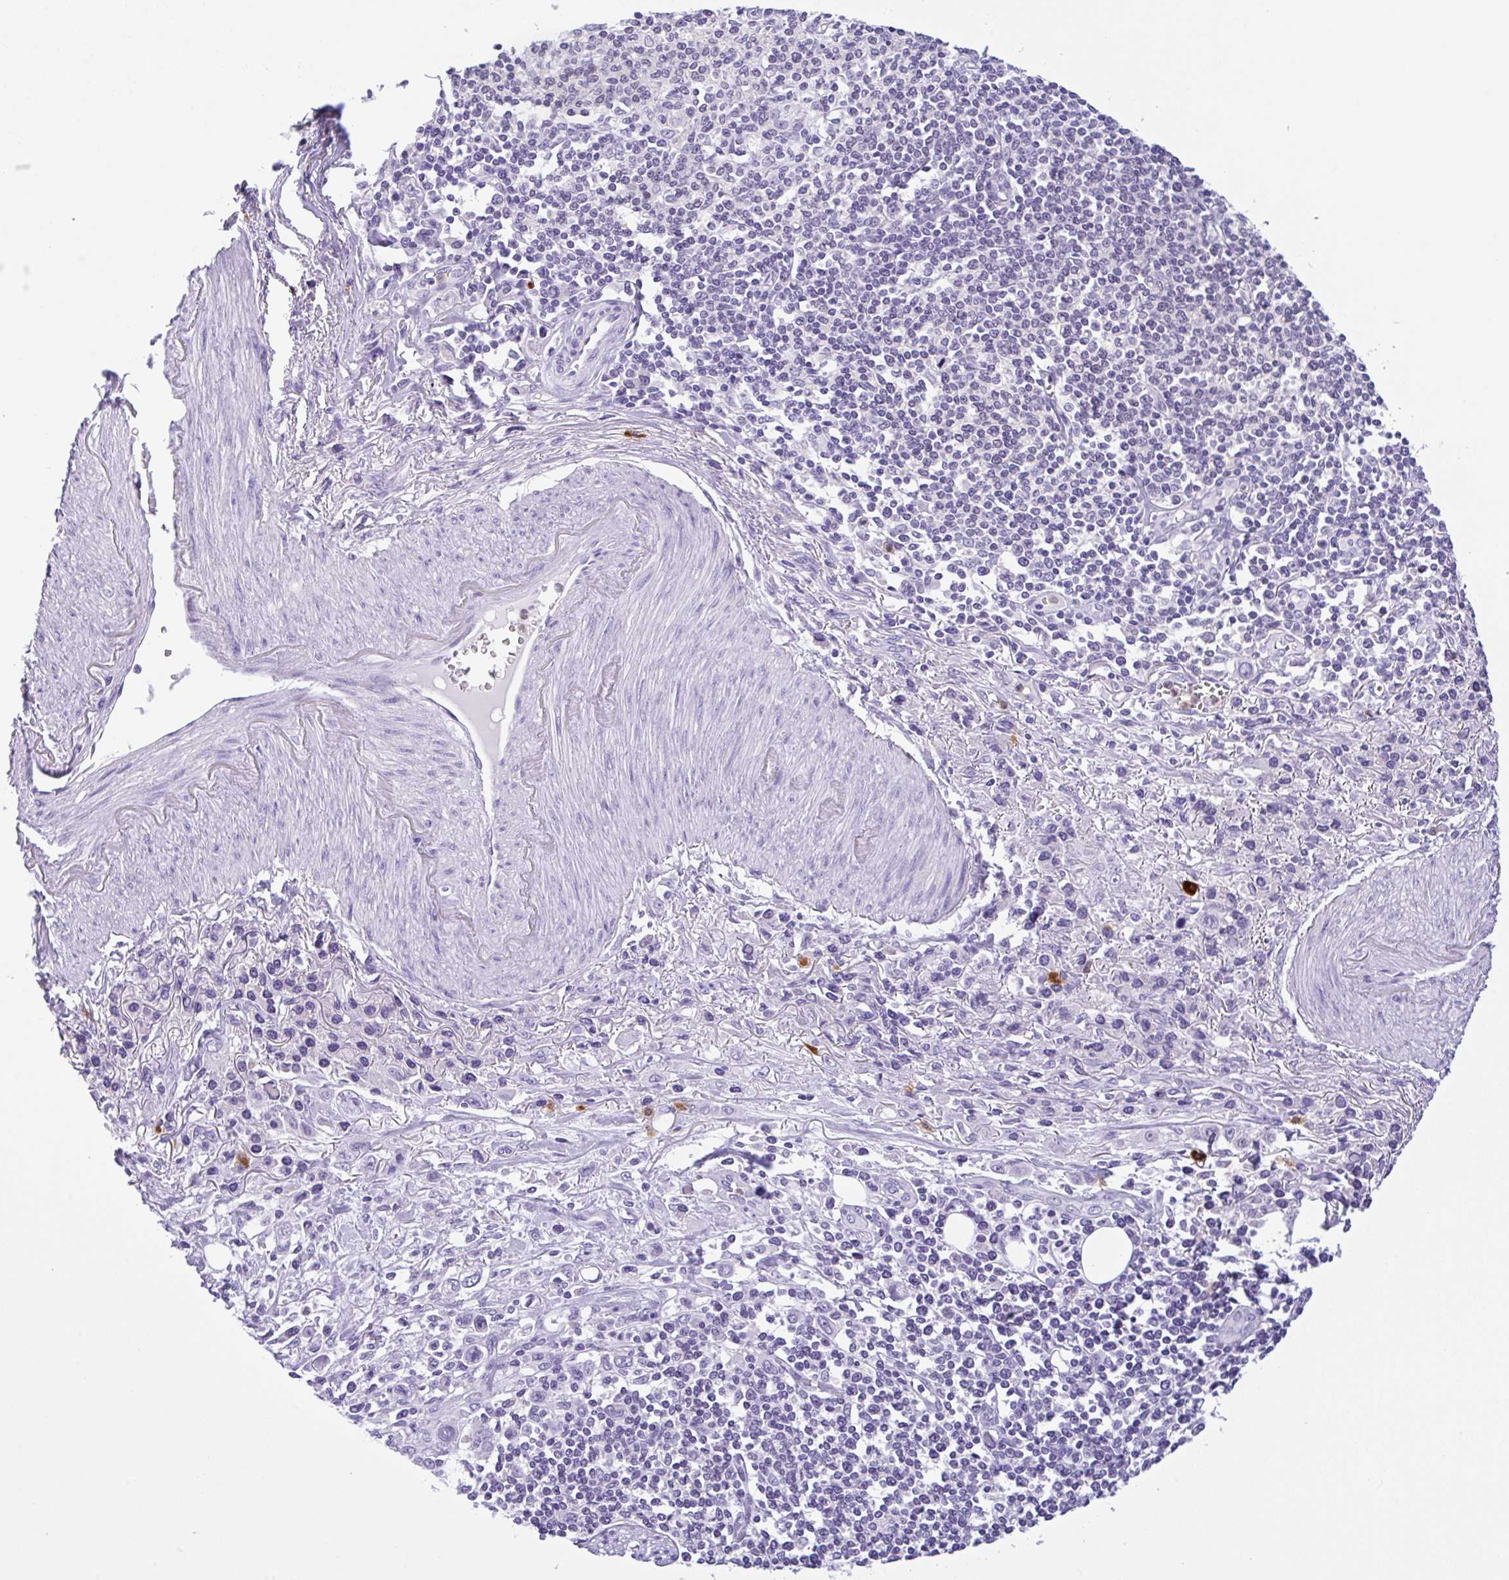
{"staining": {"intensity": "negative", "quantity": "none", "location": "none"}, "tissue": "stomach cancer", "cell_type": "Tumor cells", "image_type": "cancer", "snomed": [{"axis": "morphology", "description": "Adenocarcinoma, NOS"}, {"axis": "topography", "description": "Stomach, upper"}], "caption": "The histopathology image shows no staining of tumor cells in adenocarcinoma (stomach).", "gene": "NCF1", "patient": {"sex": "male", "age": 75}}